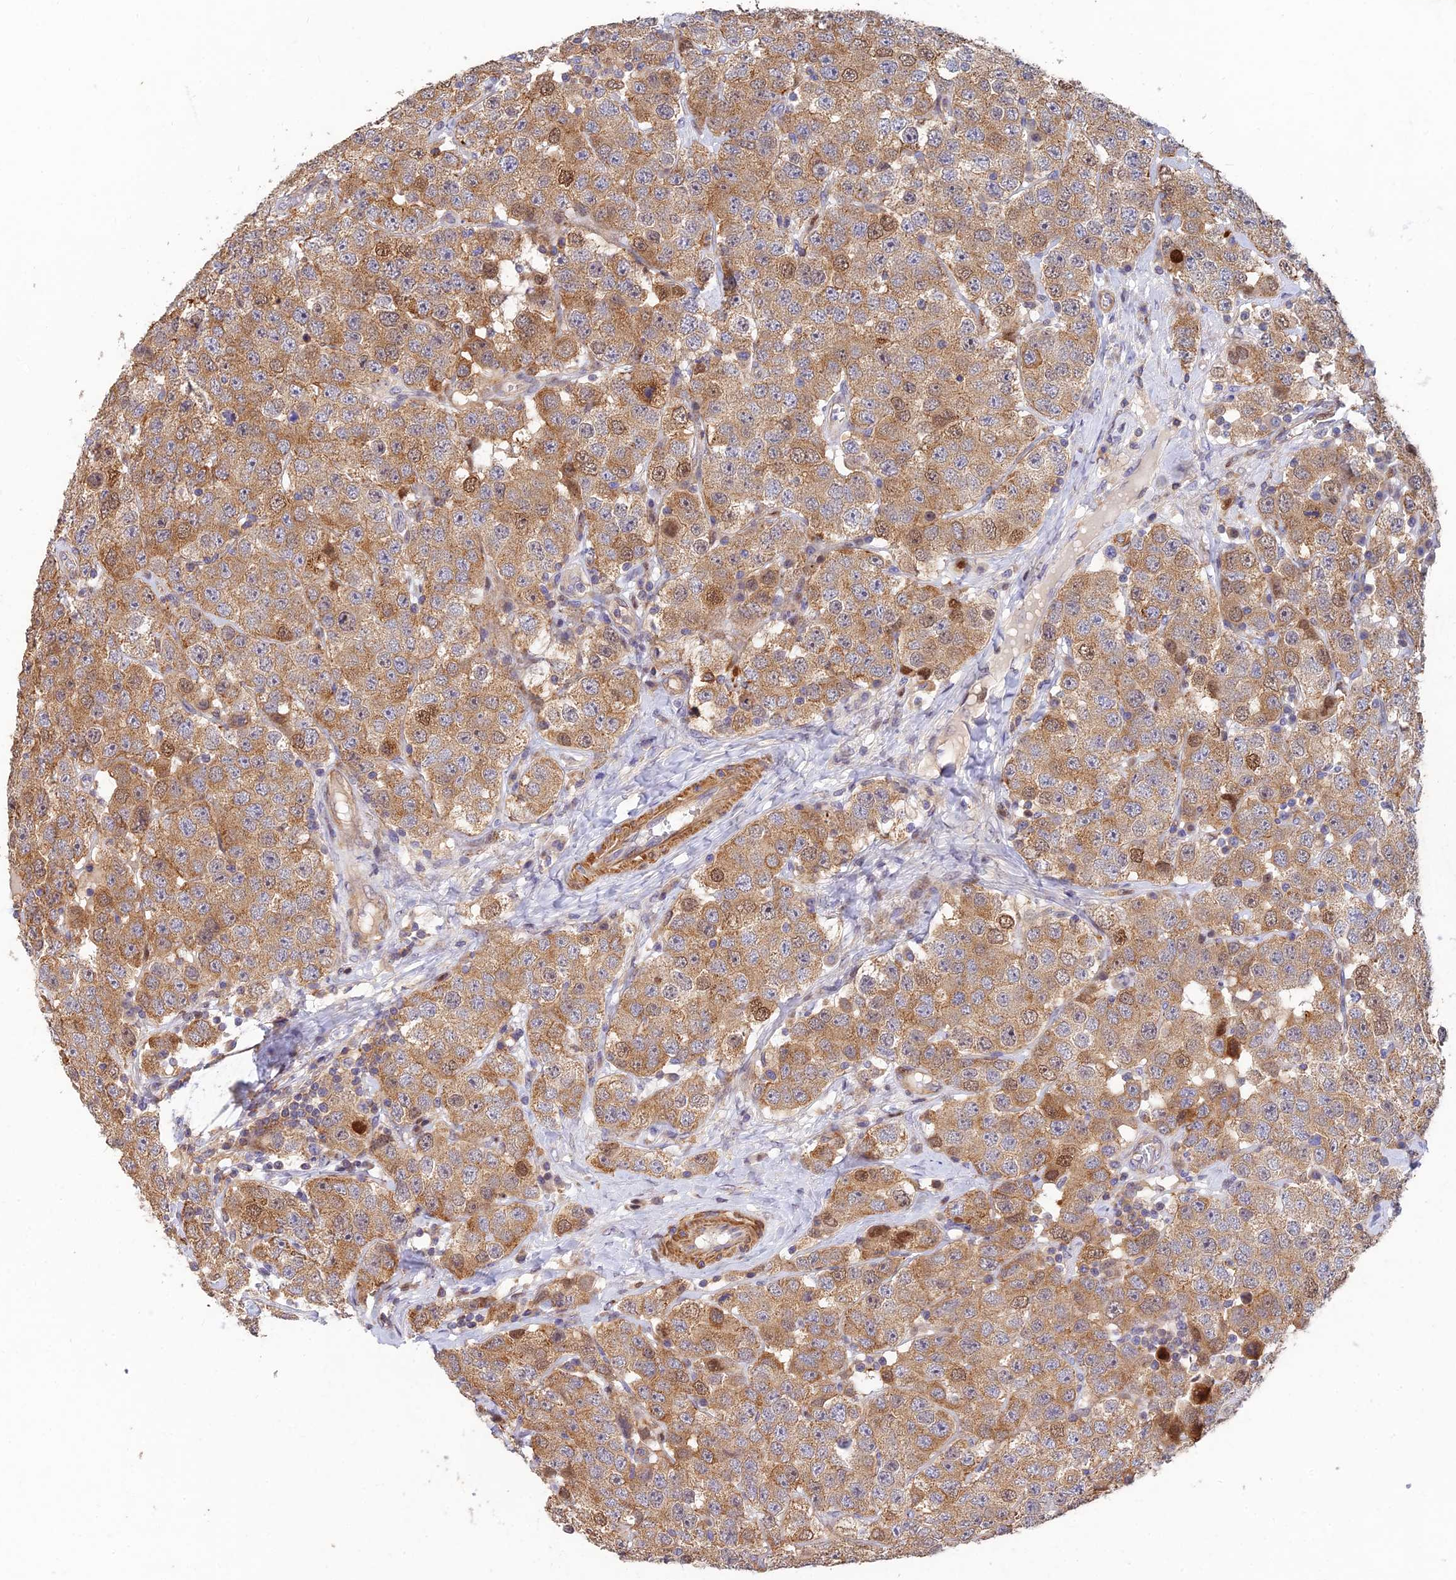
{"staining": {"intensity": "moderate", "quantity": ">75%", "location": "cytoplasmic/membranous"}, "tissue": "testis cancer", "cell_type": "Tumor cells", "image_type": "cancer", "snomed": [{"axis": "morphology", "description": "Seminoma, NOS"}, {"axis": "topography", "description": "Testis"}], "caption": "Tumor cells display moderate cytoplasmic/membranous positivity in approximately >75% of cells in testis seminoma. The protein of interest is shown in brown color, while the nuclei are stained blue.", "gene": "RELCH", "patient": {"sex": "male", "age": 28}}